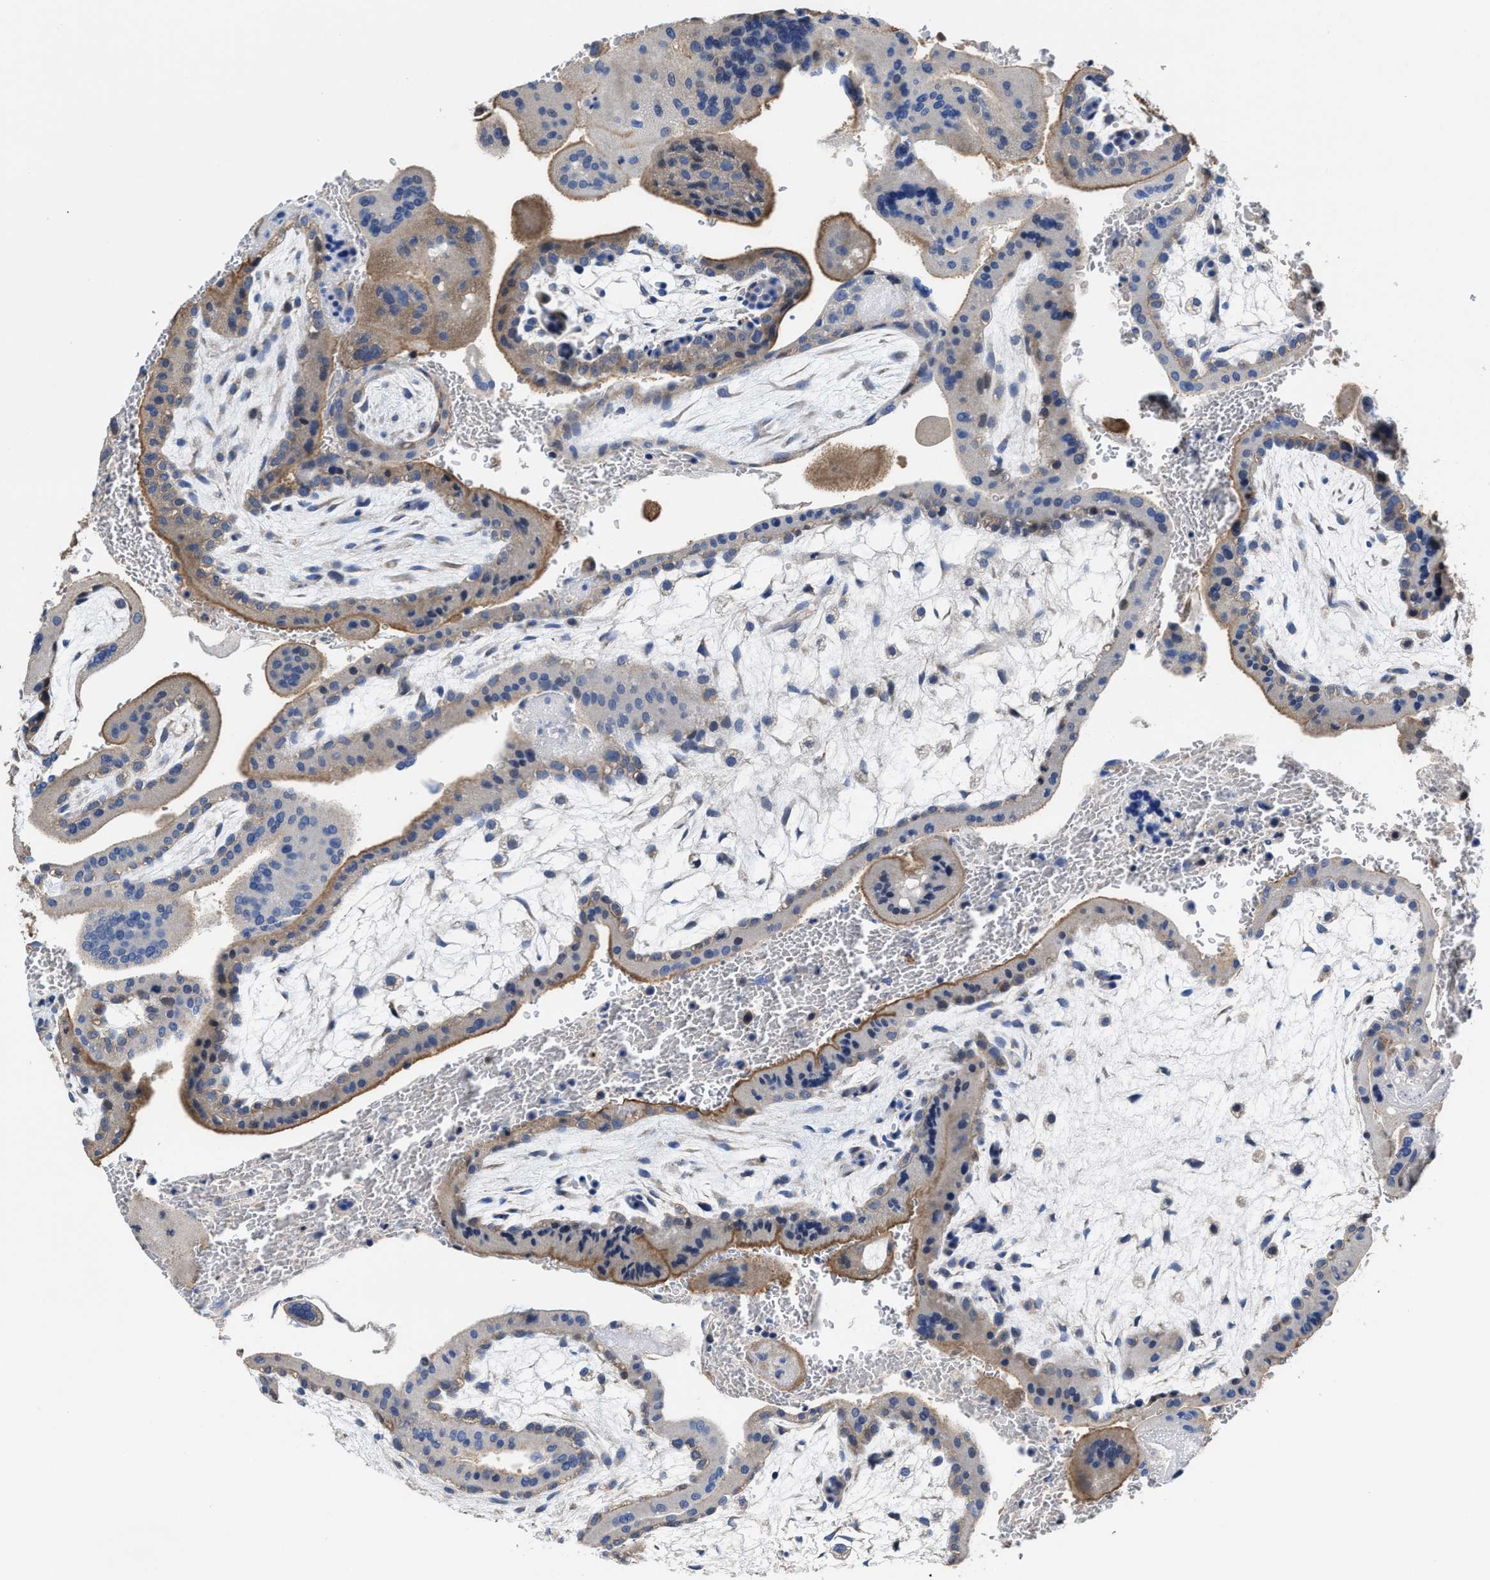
{"staining": {"intensity": "weak", "quantity": ">75%", "location": "cytoplasmic/membranous"}, "tissue": "placenta", "cell_type": "Decidual cells", "image_type": "normal", "snomed": [{"axis": "morphology", "description": "Normal tissue, NOS"}, {"axis": "topography", "description": "Placenta"}], "caption": "A brown stain labels weak cytoplasmic/membranous expression of a protein in decidual cells of benign human placenta.", "gene": "HOOK1", "patient": {"sex": "female", "age": 35}}